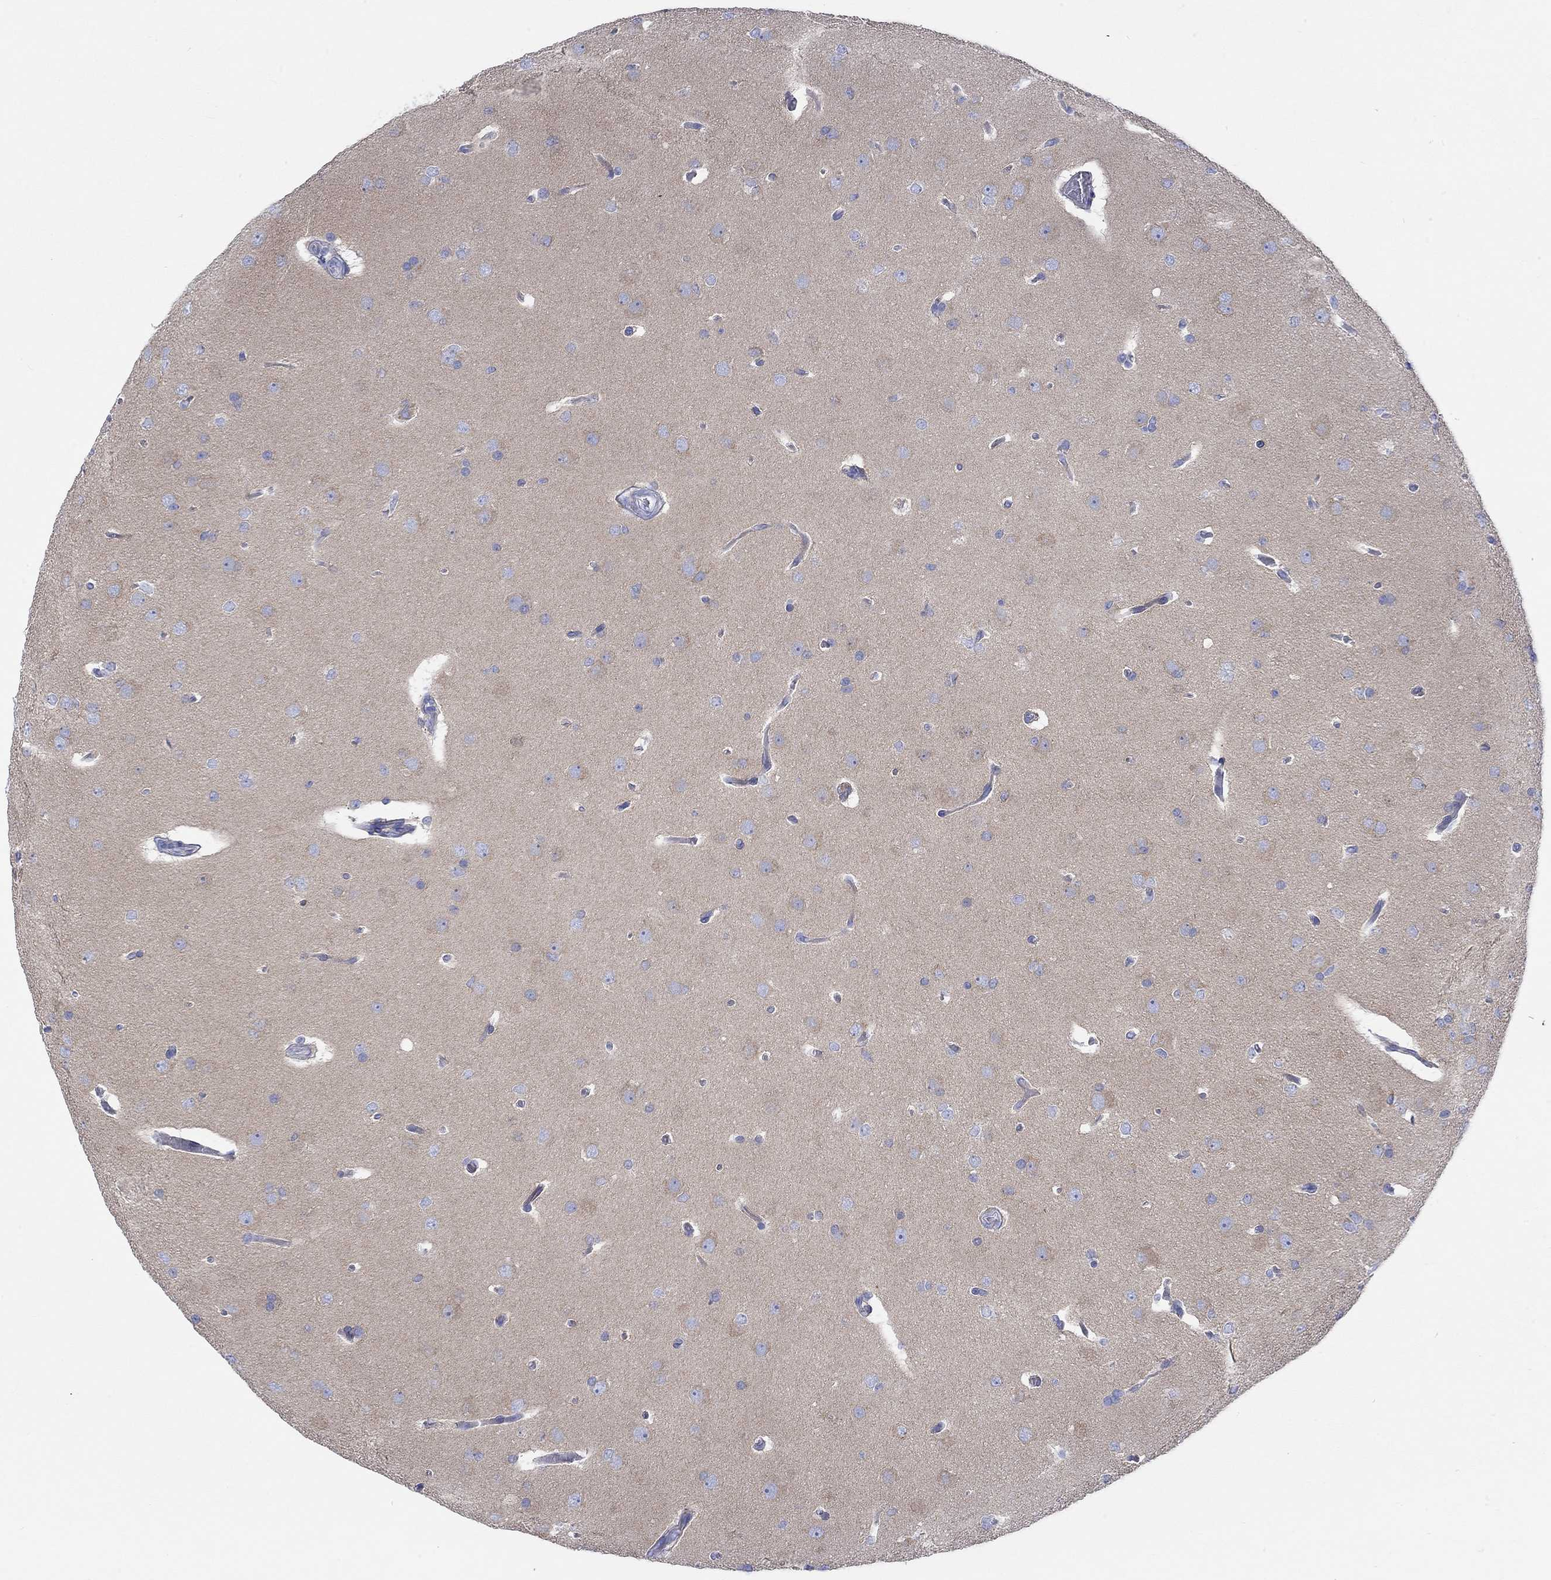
{"staining": {"intensity": "negative", "quantity": "none", "location": "none"}, "tissue": "glioma", "cell_type": "Tumor cells", "image_type": "cancer", "snomed": [{"axis": "morphology", "description": "Glioma, malignant, Low grade"}, {"axis": "topography", "description": "Brain"}], "caption": "Tumor cells show no significant protein positivity in low-grade glioma (malignant).", "gene": "REEP6", "patient": {"sex": "female", "age": 32}}